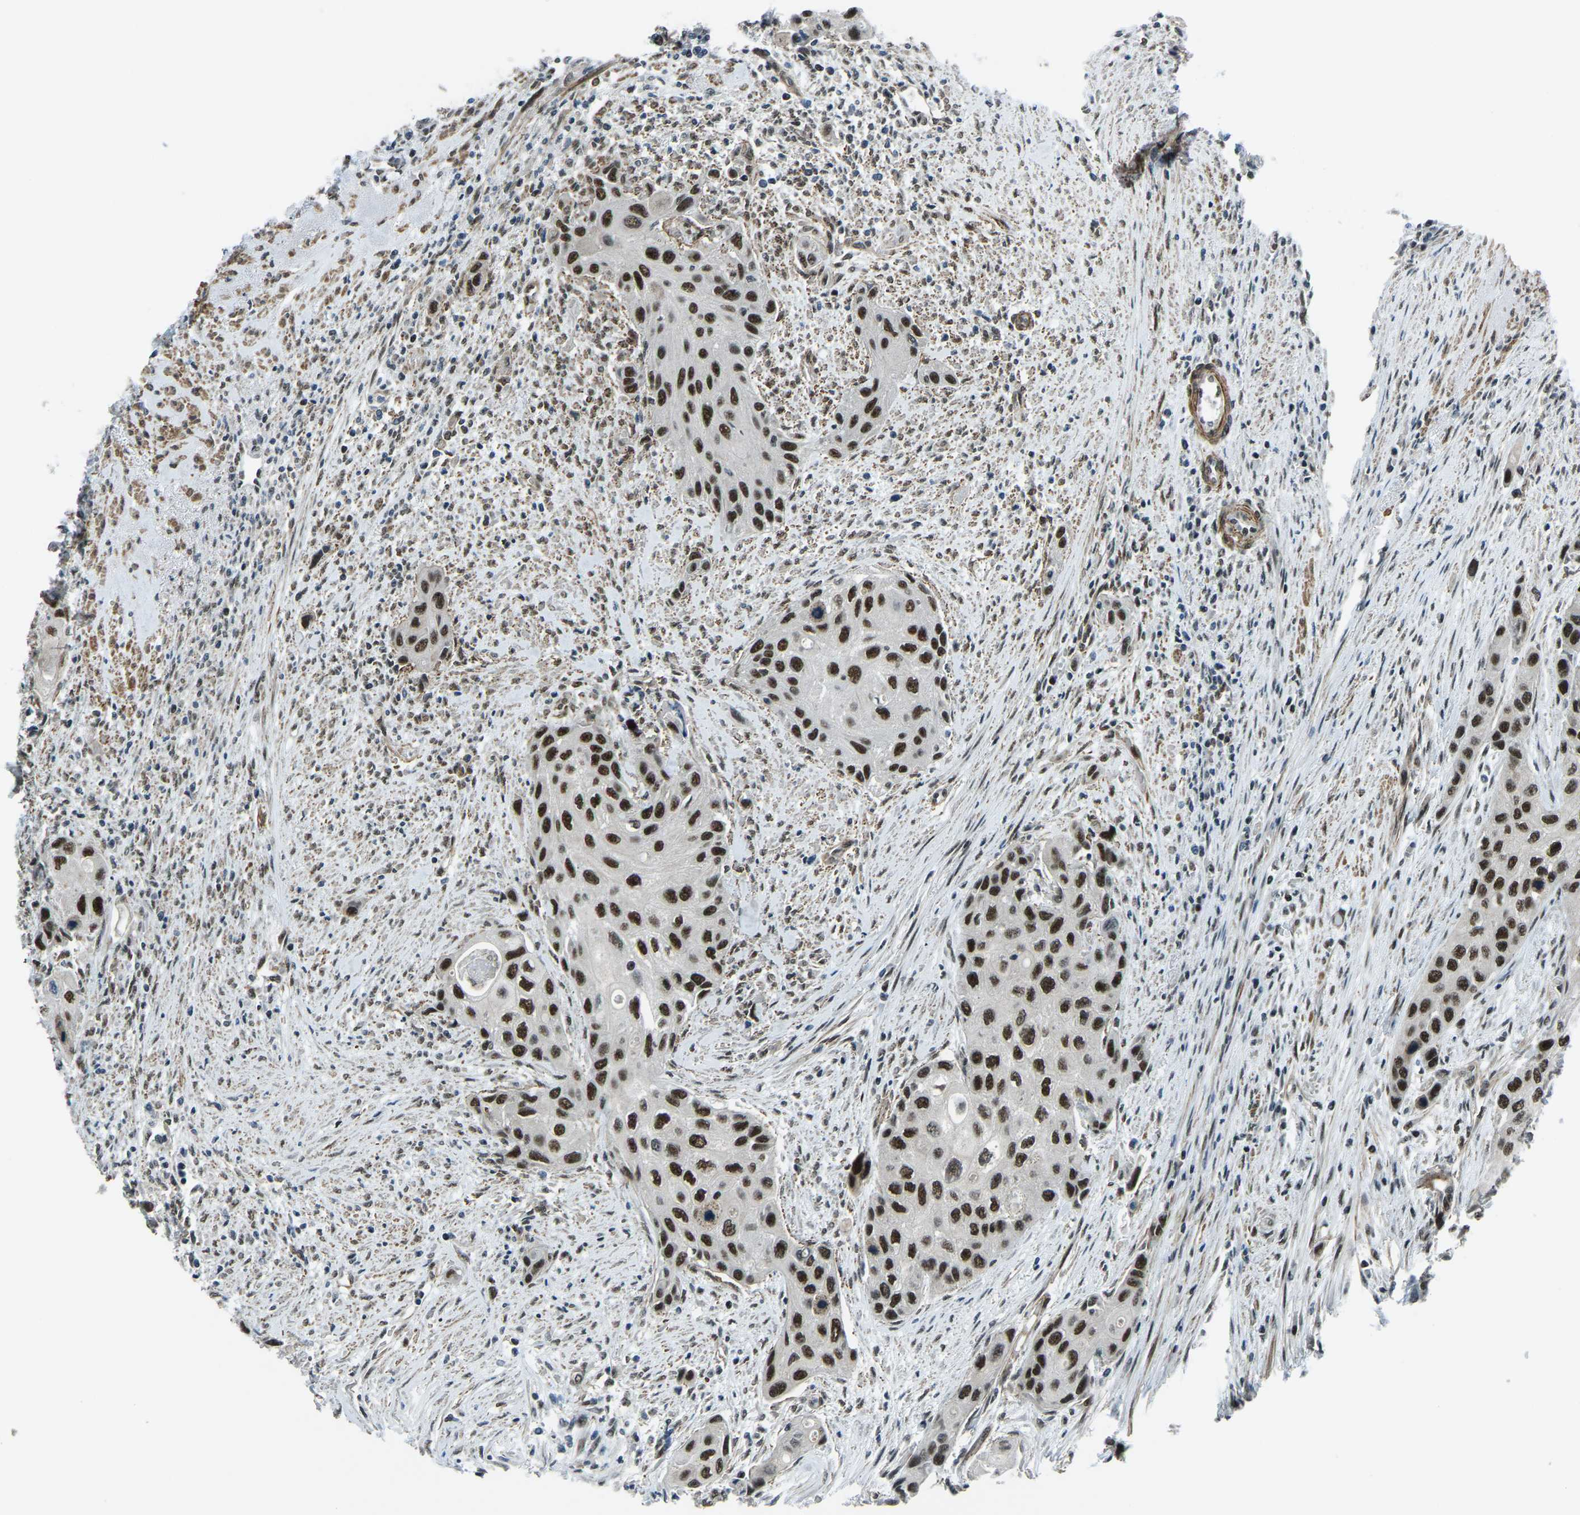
{"staining": {"intensity": "strong", "quantity": ">75%", "location": "nuclear"}, "tissue": "urothelial cancer", "cell_type": "Tumor cells", "image_type": "cancer", "snomed": [{"axis": "morphology", "description": "Urothelial carcinoma, High grade"}, {"axis": "topography", "description": "Urinary bladder"}], "caption": "A histopathology image showing strong nuclear staining in approximately >75% of tumor cells in high-grade urothelial carcinoma, as visualized by brown immunohistochemical staining.", "gene": "PRCC", "patient": {"sex": "female", "age": 56}}